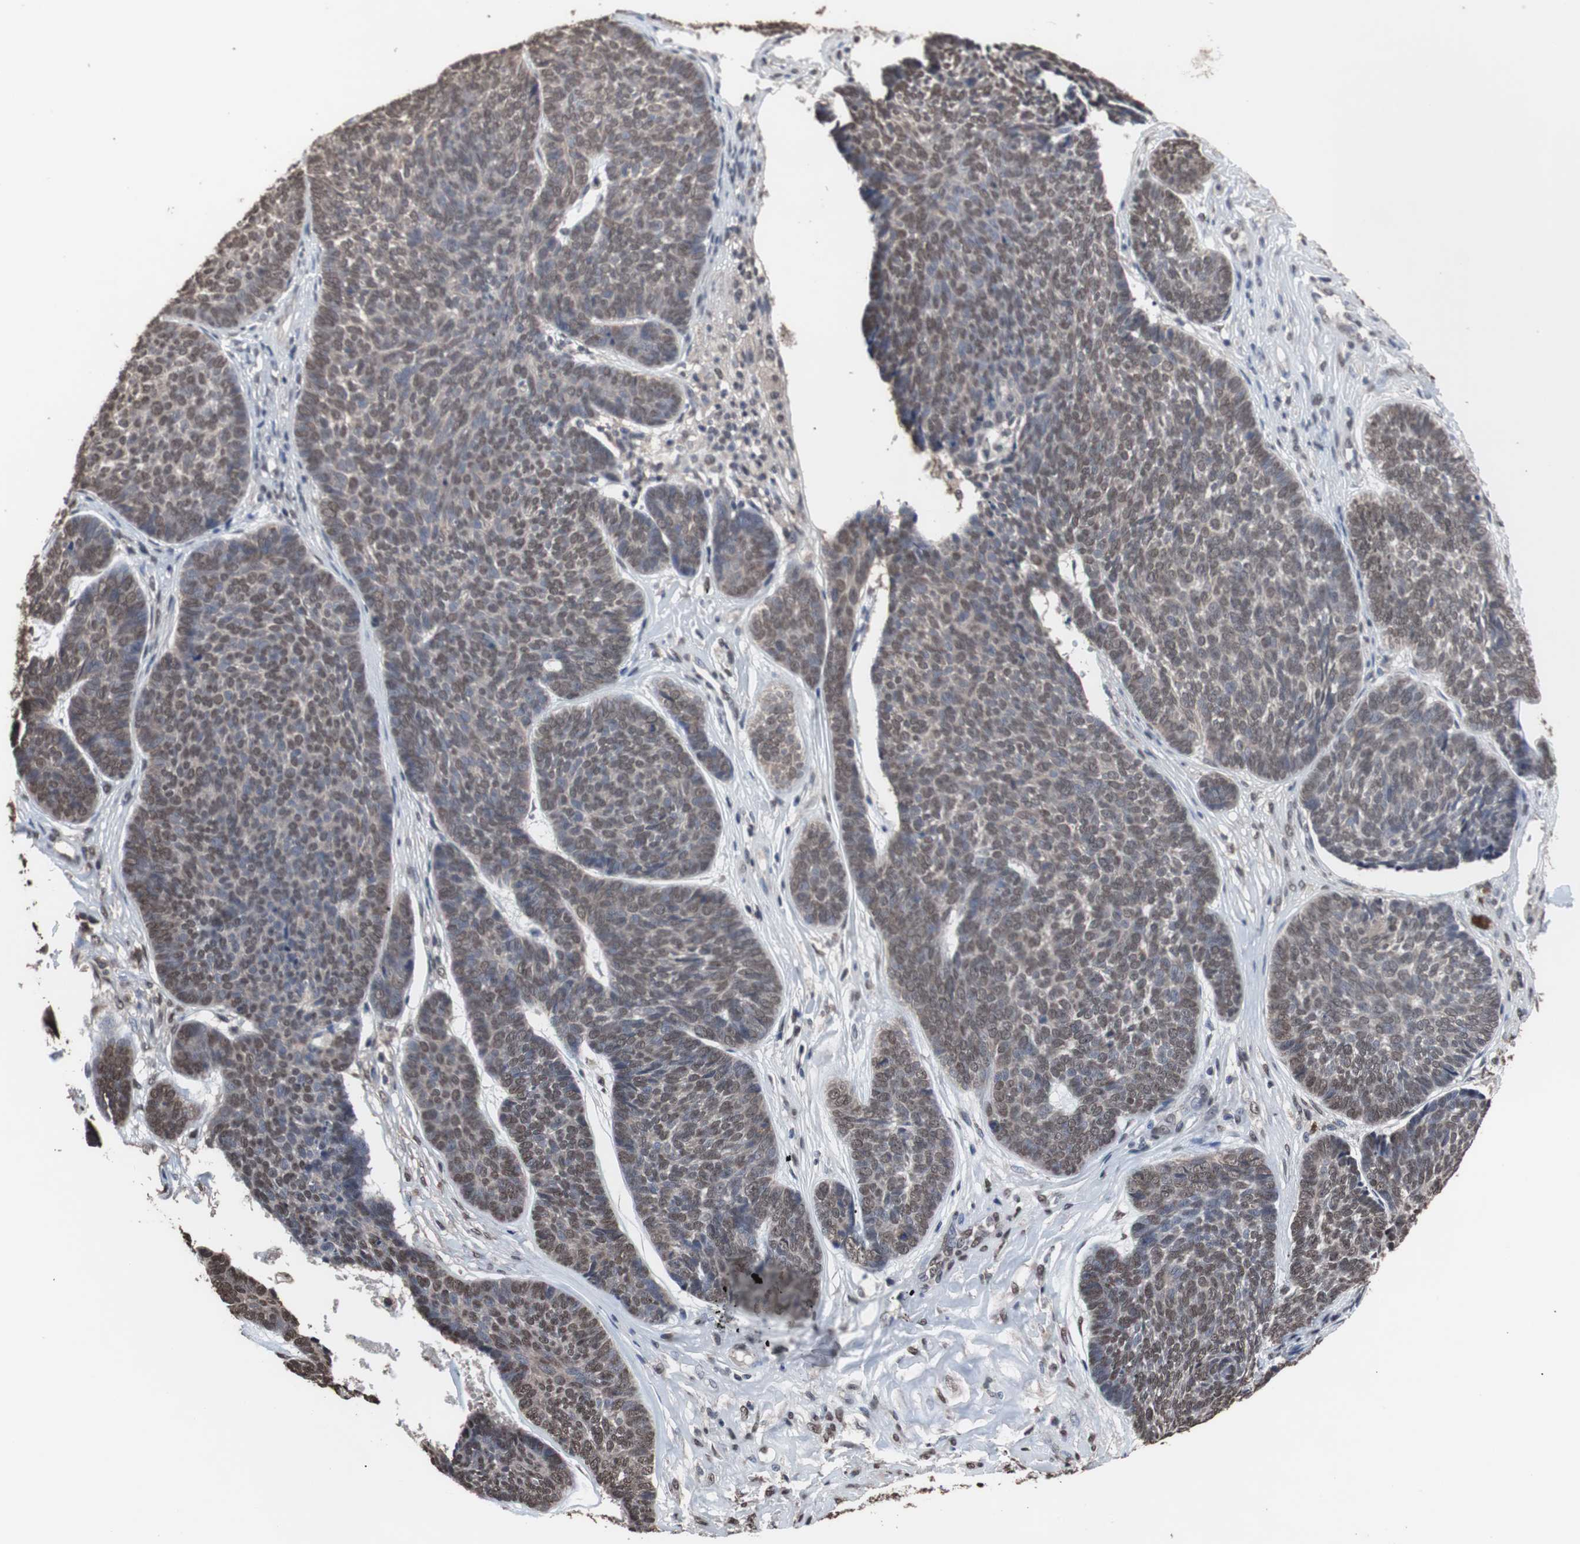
{"staining": {"intensity": "weak", "quantity": ">75%", "location": "nuclear"}, "tissue": "skin cancer", "cell_type": "Tumor cells", "image_type": "cancer", "snomed": [{"axis": "morphology", "description": "Basal cell carcinoma"}, {"axis": "topography", "description": "Skin"}], "caption": "Protein expression analysis of skin cancer displays weak nuclear positivity in approximately >75% of tumor cells.", "gene": "MED27", "patient": {"sex": "male", "age": 84}}